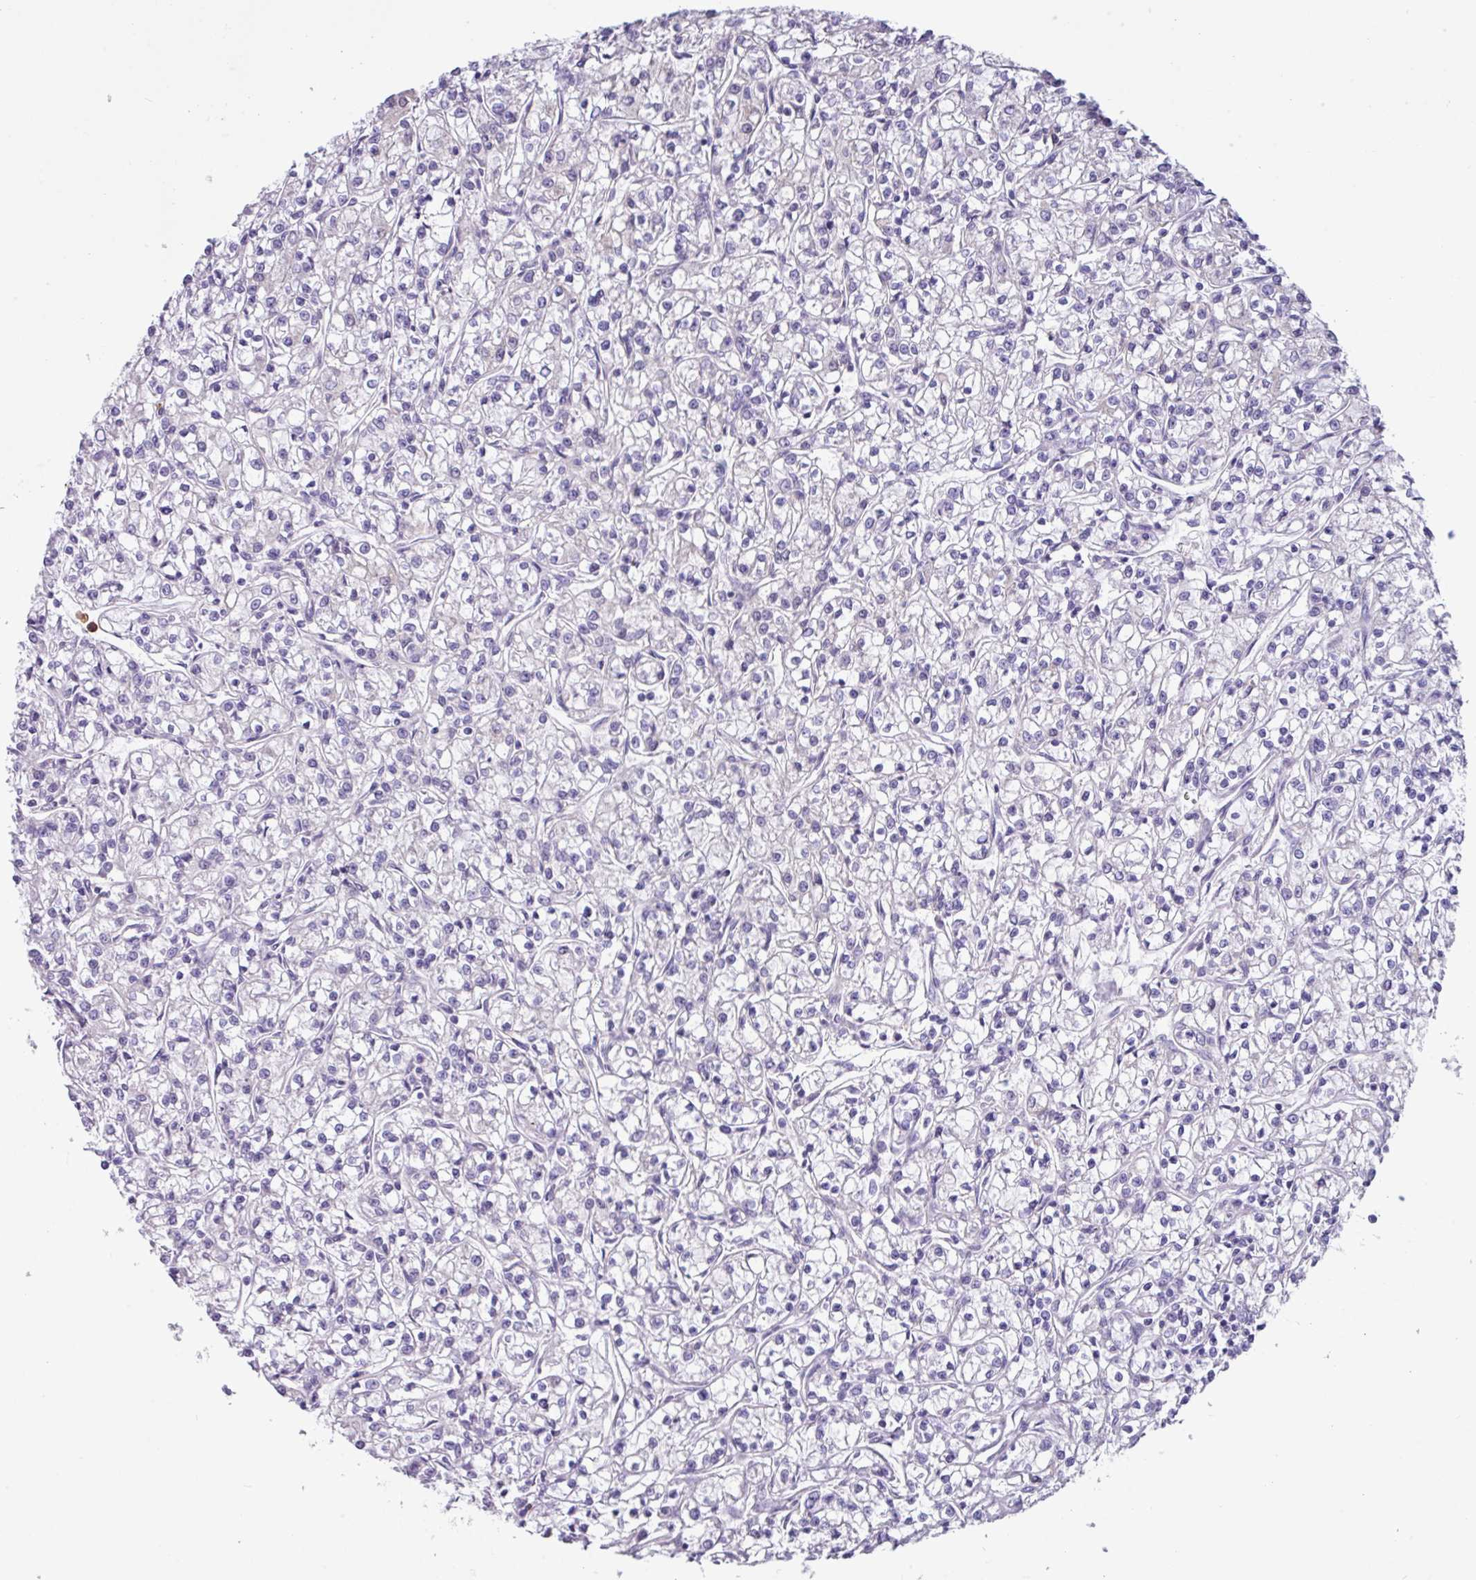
{"staining": {"intensity": "negative", "quantity": "none", "location": "none"}, "tissue": "renal cancer", "cell_type": "Tumor cells", "image_type": "cancer", "snomed": [{"axis": "morphology", "description": "Adenocarcinoma, NOS"}, {"axis": "topography", "description": "Kidney"}], "caption": "Tumor cells show no significant positivity in adenocarcinoma (renal).", "gene": "ZNF524", "patient": {"sex": "female", "age": 59}}